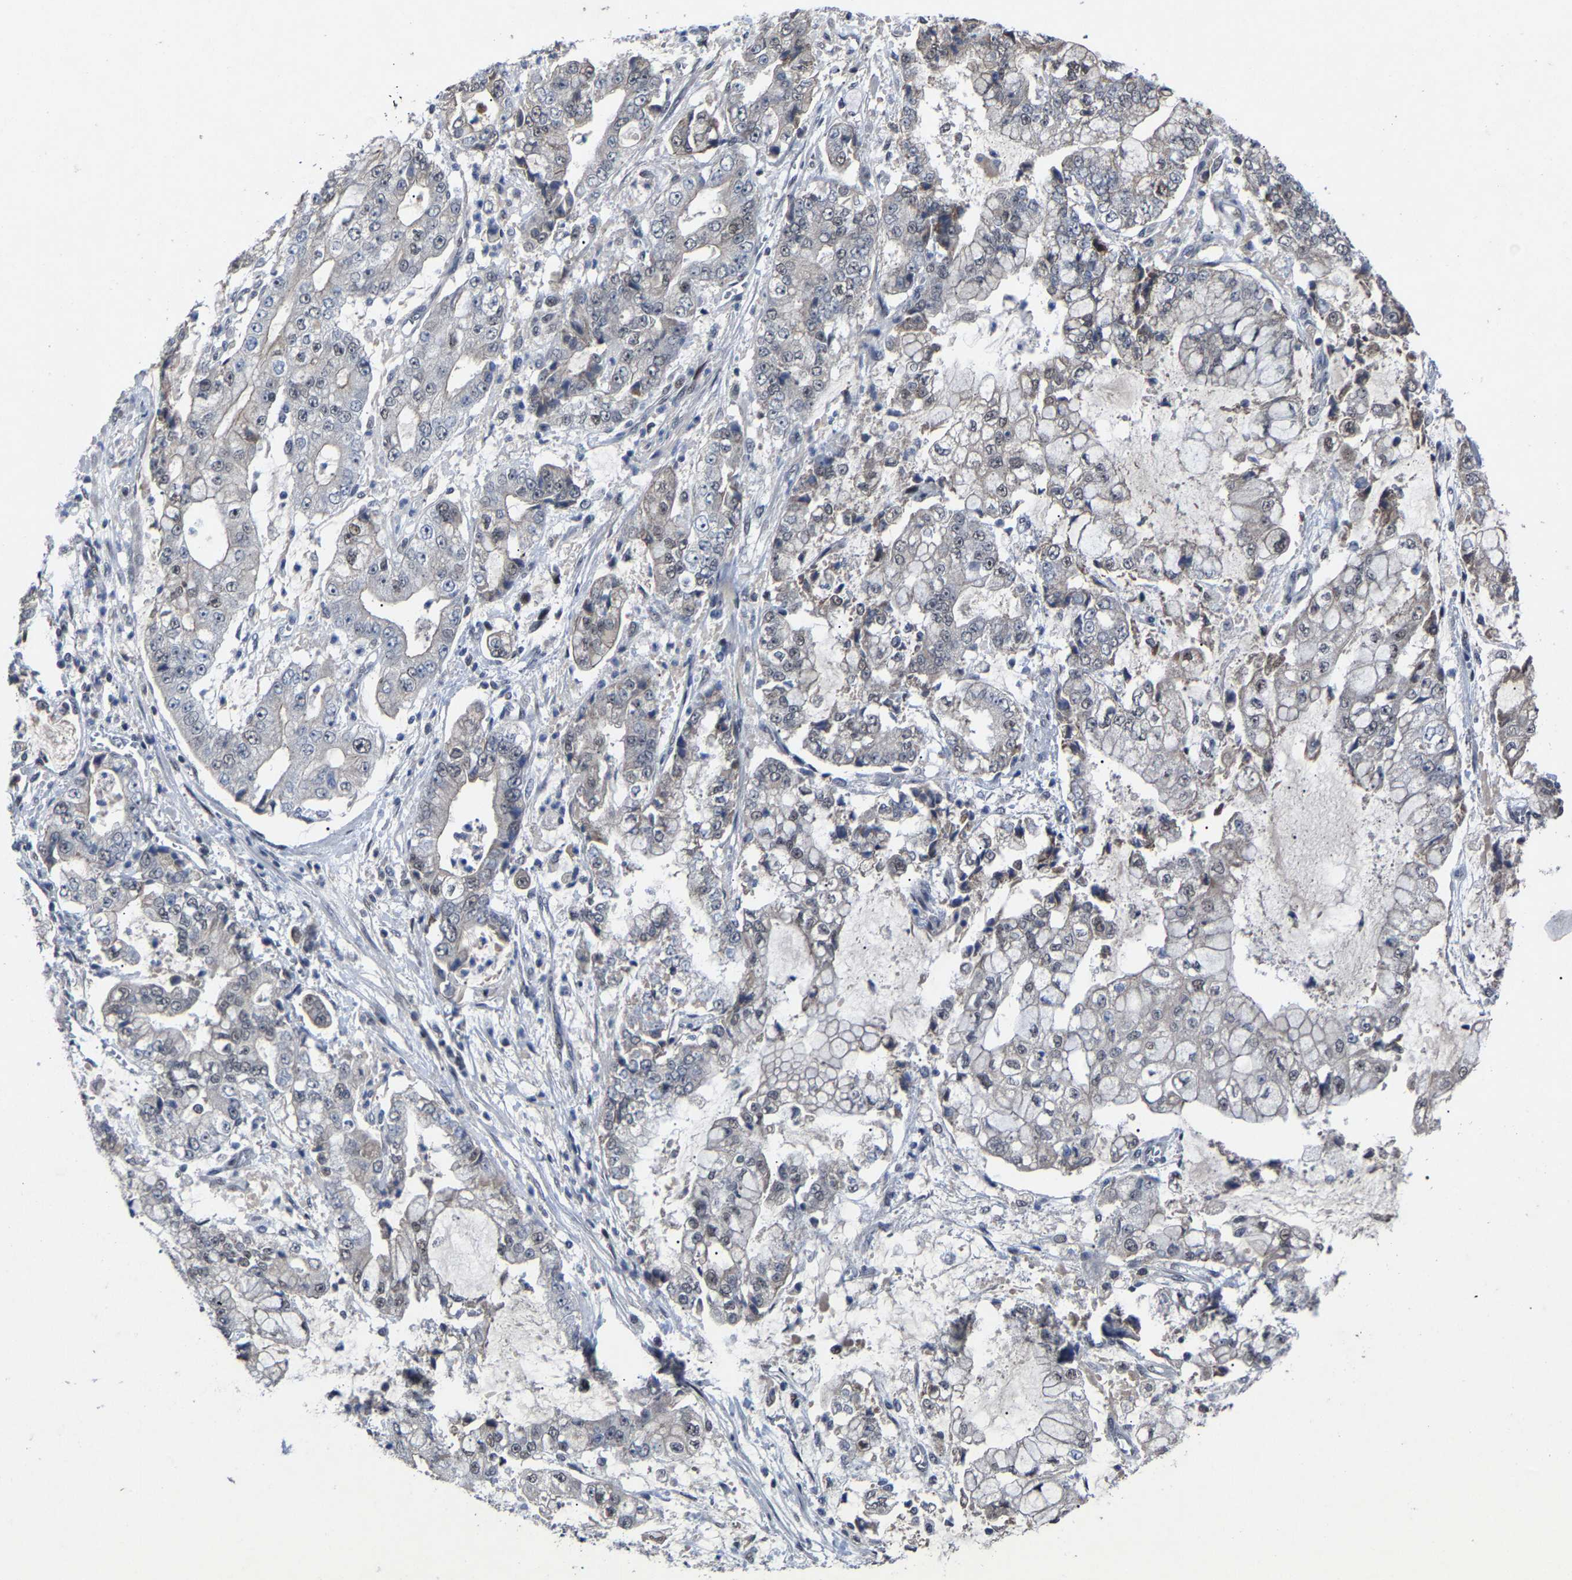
{"staining": {"intensity": "weak", "quantity": "<25%", "location": "nuclear"}, "tissue": "stomach cancer", "cell_type": "Tumor cells", "image_type": "cancer", "snomed": [{"axis": "morphology", "description": "Adenocarcinoma, NOS"}, {"axis": "topography", "description": "Stomach"}], "caption": "The immunohistochemistry (IHC) photomicrograph has no significant positivity in tumor cells of stomach cancer tissue.", "gene": "LSM8", "patient": {"sex": "male", "age": 76}}